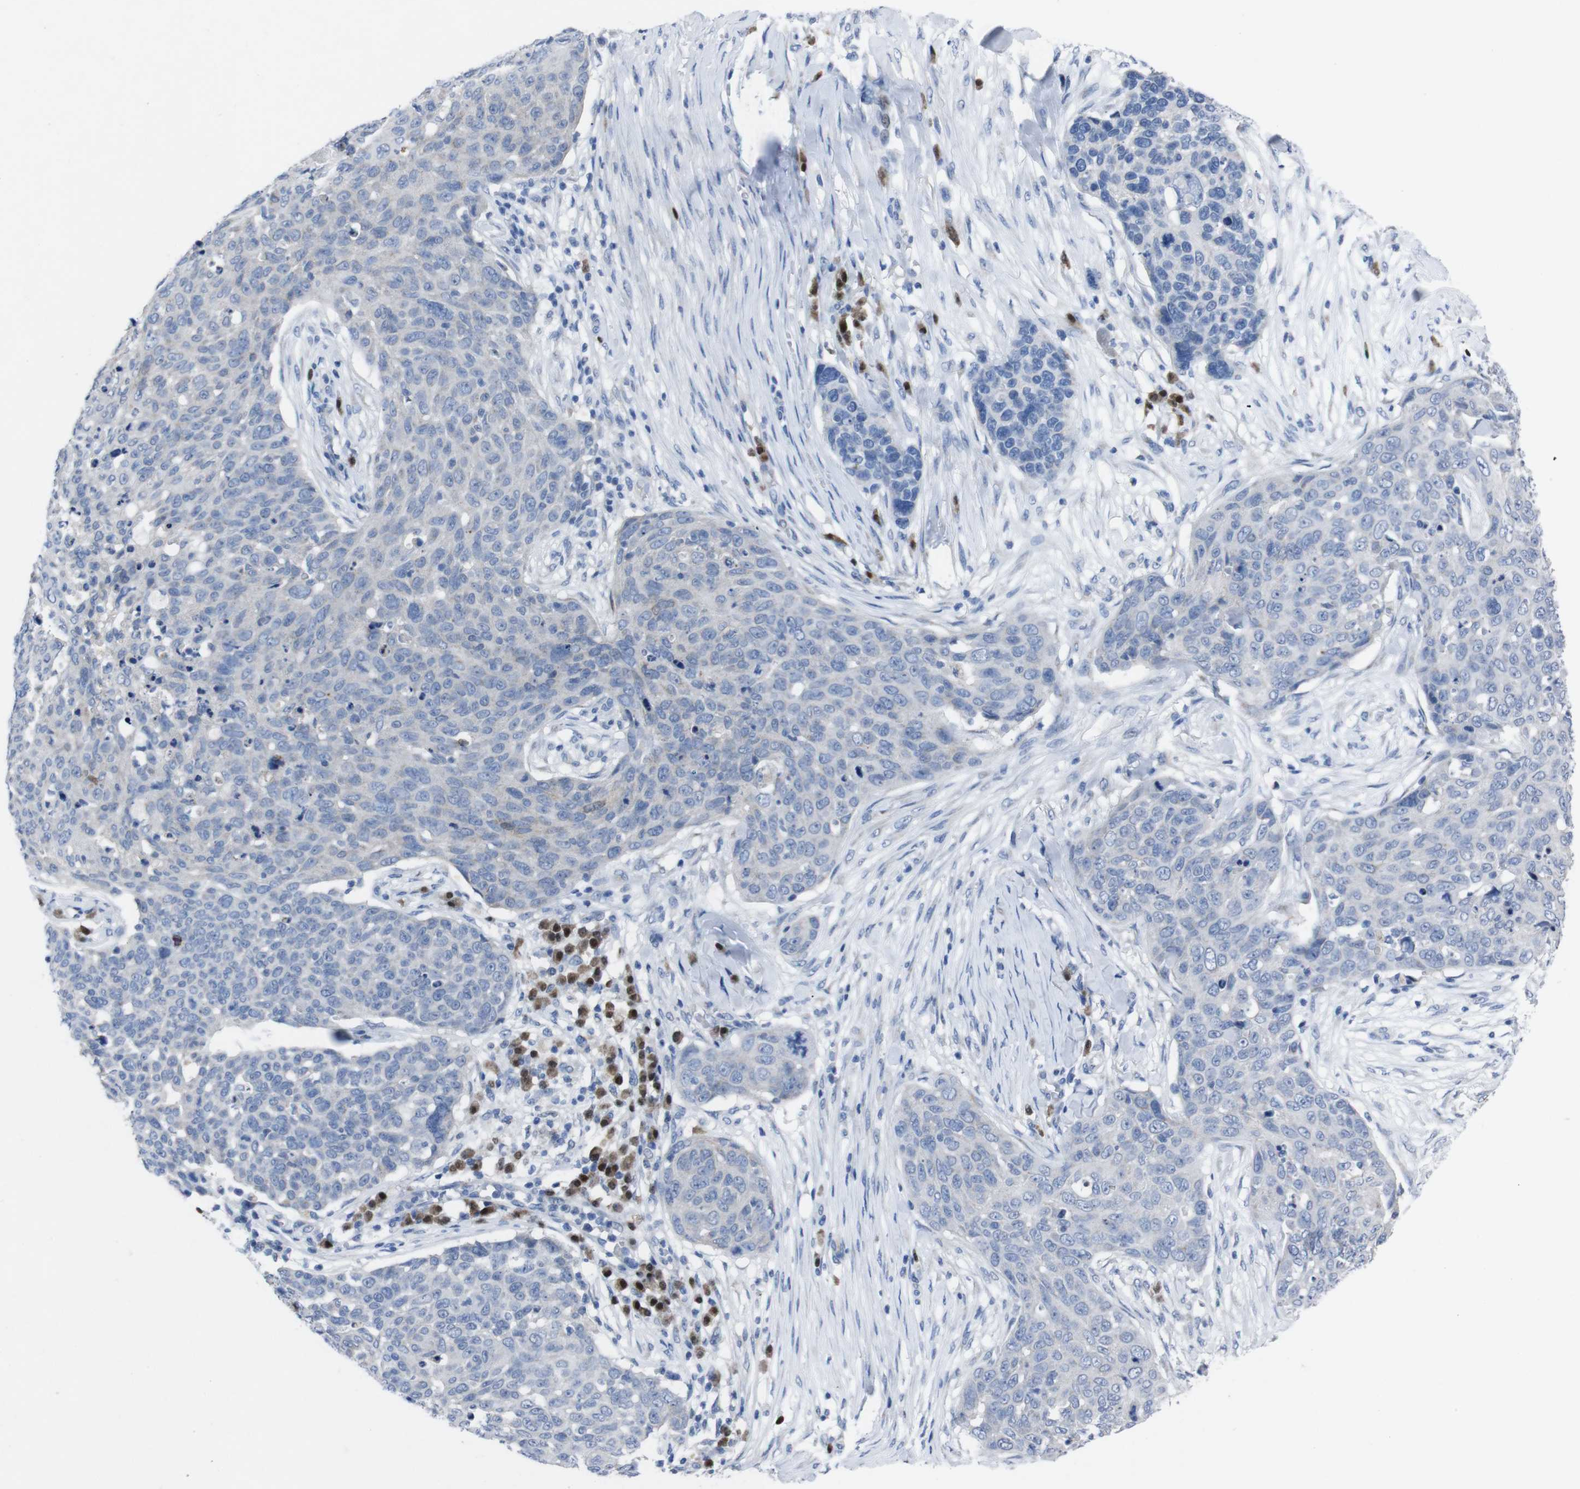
{"staining": {"intensity": "negative", "quantity": "none", "location": "none"}, "tissue": "skin cancer", "cell_type": "Tumor cells", "image_type": "cancer", "snomed": [{"axis": "morphology", "description": "Squamous cell carcinoma in situ, NOS"}, {"axis": "morphology", "description": "Squamous cell carcinoma, NOS"}, {"axis": "topography", "description": "Skin"}], "caption": "Immunohistochemistry (IHC) of skin squamous cell carcinoma in situ reveals no positivity in tumor cells.", "gene": "IRF4", "patient": {"sex": "male", "age": 93}}